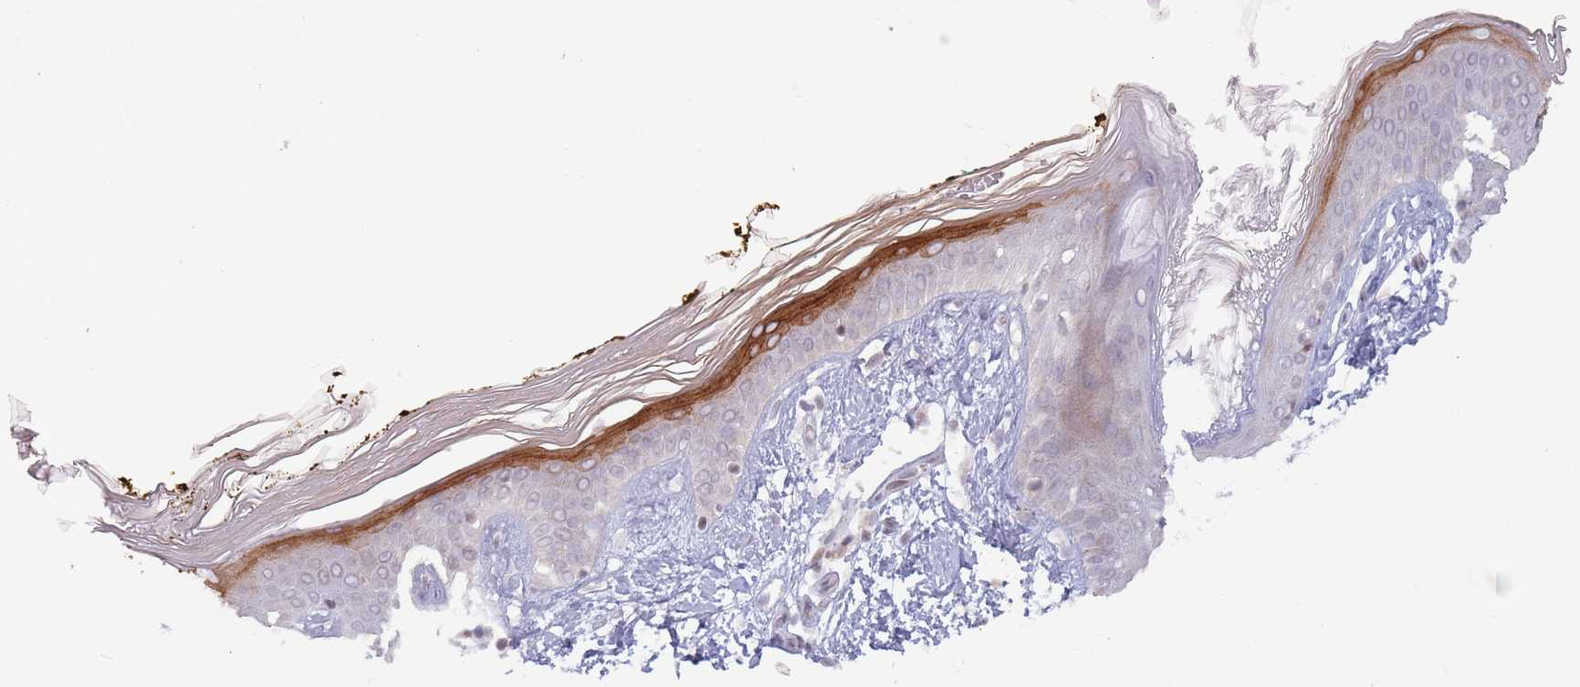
{"staining": {"intensity": "negative", "quantity": "none", "location": "none"}, "tissue": "skin", "cell_type": "Fibroblasts", "image_type": "normal", "snomed": [{"axis": "morphology", "description": "Normal tissue, NOS"}, {"axis": "topography", "description": "Skin"}], "caption": "DAB immunohistochemical staining of benign skin displays no significant expression in fibroblasts. (DAB (3,3'-diaminobenzidine) IHC, high magnification).", "gene": "MRPL34", "patient": {"sex": "female", "age": 34}}